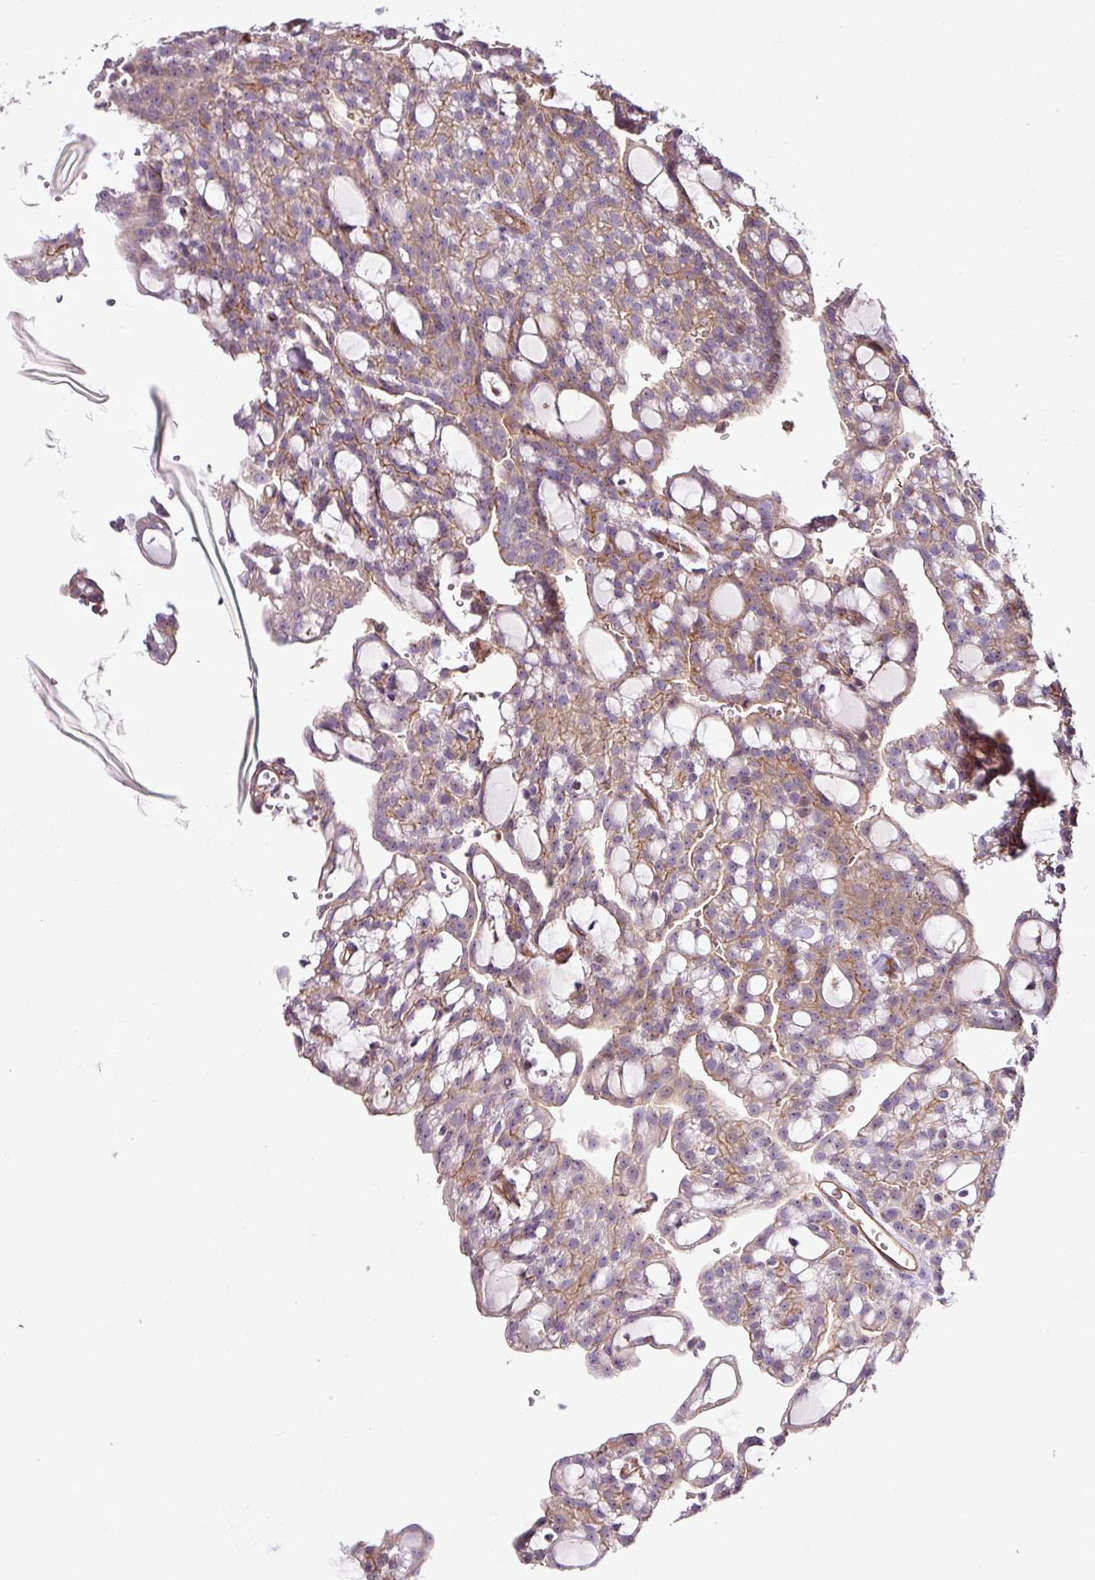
{"staining": {"intensity": "weak", "quantity": "<25%", "location": "cytoplasmic/membranous"}, "tissue": "renal cancer", "cell_type": "Tumor cells", "image_type": "cancer", "snomed": [{"axis": "morphology", "description": "Adenocarcinoma, NOS"}, {"axis": "topography", "description": "Kidney"}], "caption": "Renal cancer was stained to show a protein in brown. There is no significant staining in tumor cells.", "gene": "ZNF106", "patient": {"sex": "male", "age": 63}}